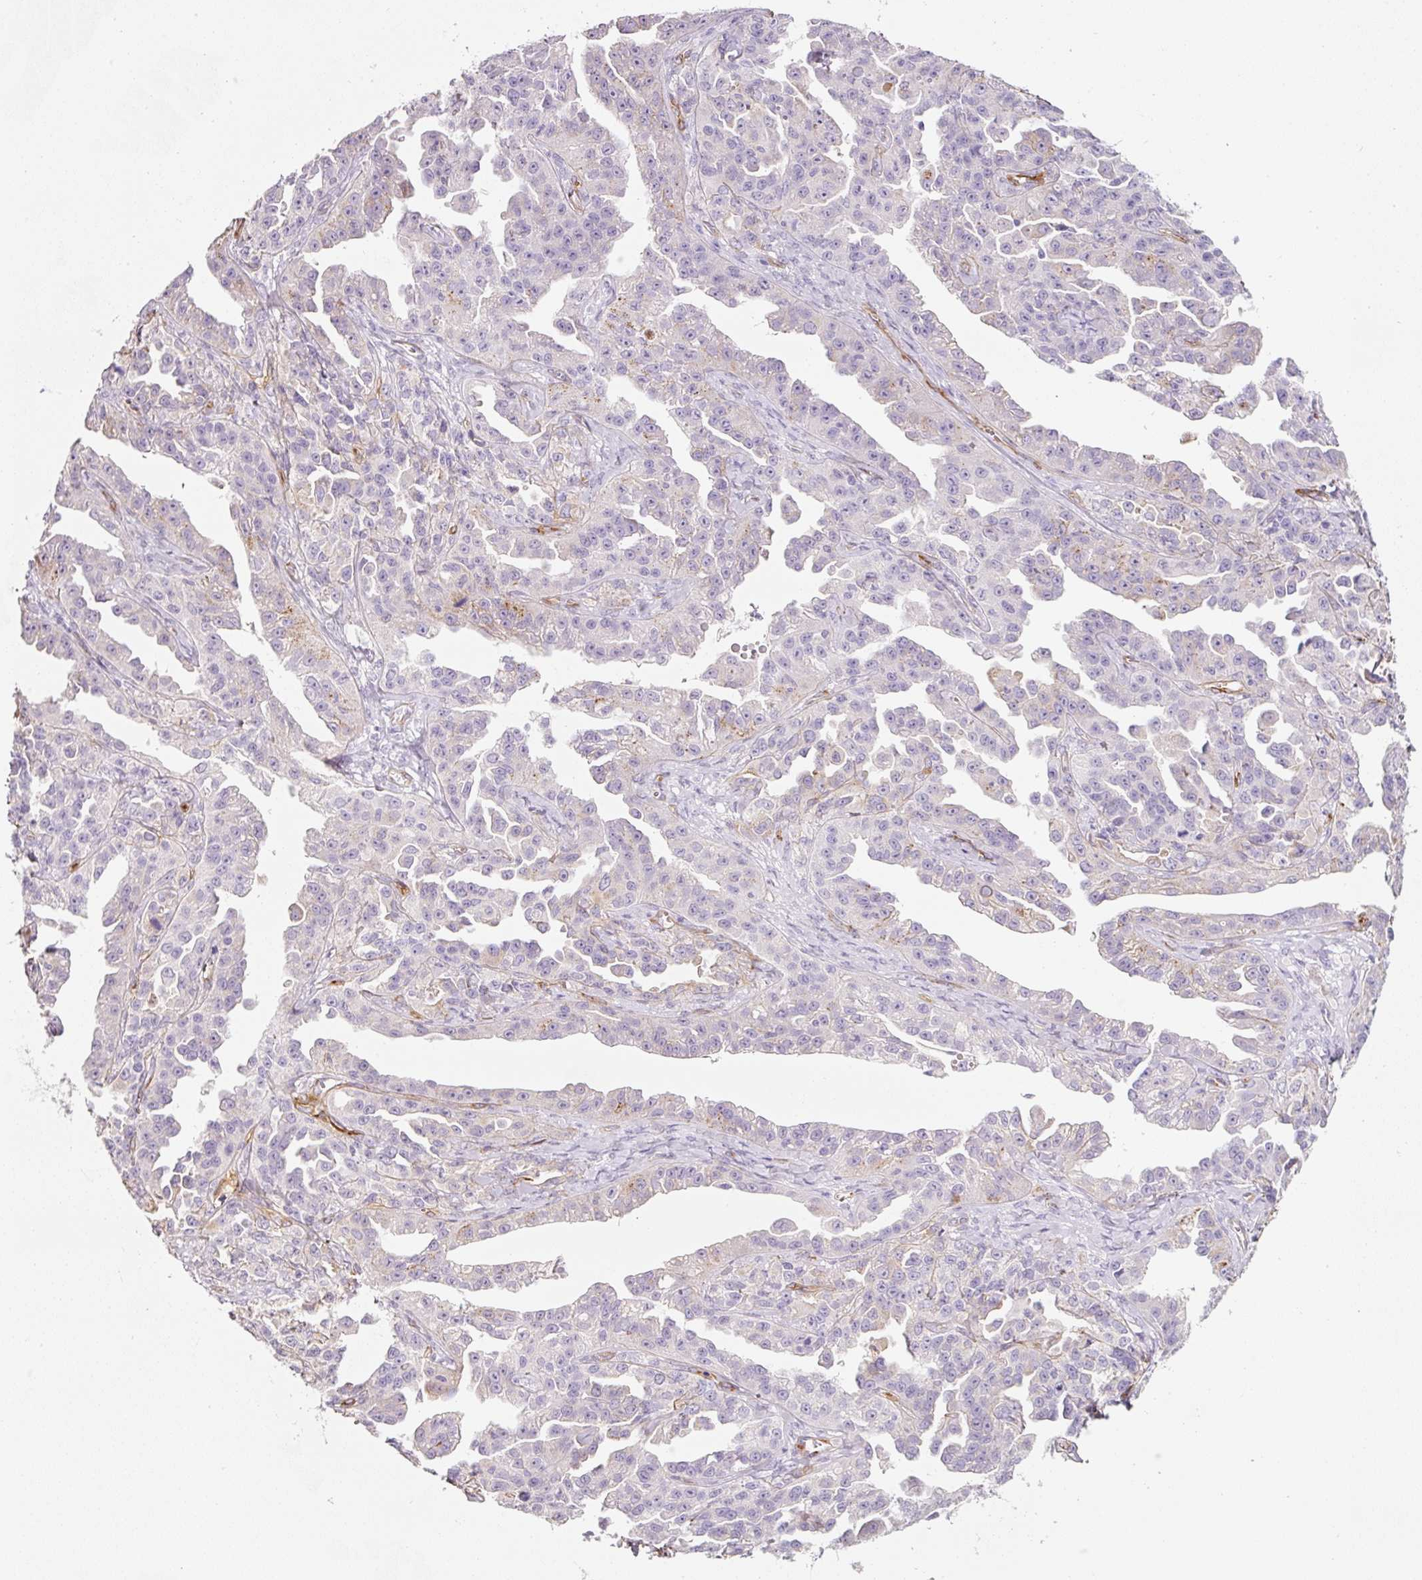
{"staining": {"intensity": "weak", "quantity": "<25%", "location": "cytoplasmic/membranous"}, "tissue": "ovarian cancer", "cell_type": "Tumor cells", "image_type": "cancer", "snomed": [{"axis": "morphology", "description": "Cystadenocarcinoma, serous, NOS"}, {"axis": "topography", "description": "Ovary"}], "caption": "IHC image of human serous cystadenocarcinoma (ovarian) stained for a protein (brown), which exhibits no positivity in tumor cells.", "gene": "LOXL4", "patient": {"sex": "female", "age": 75}}